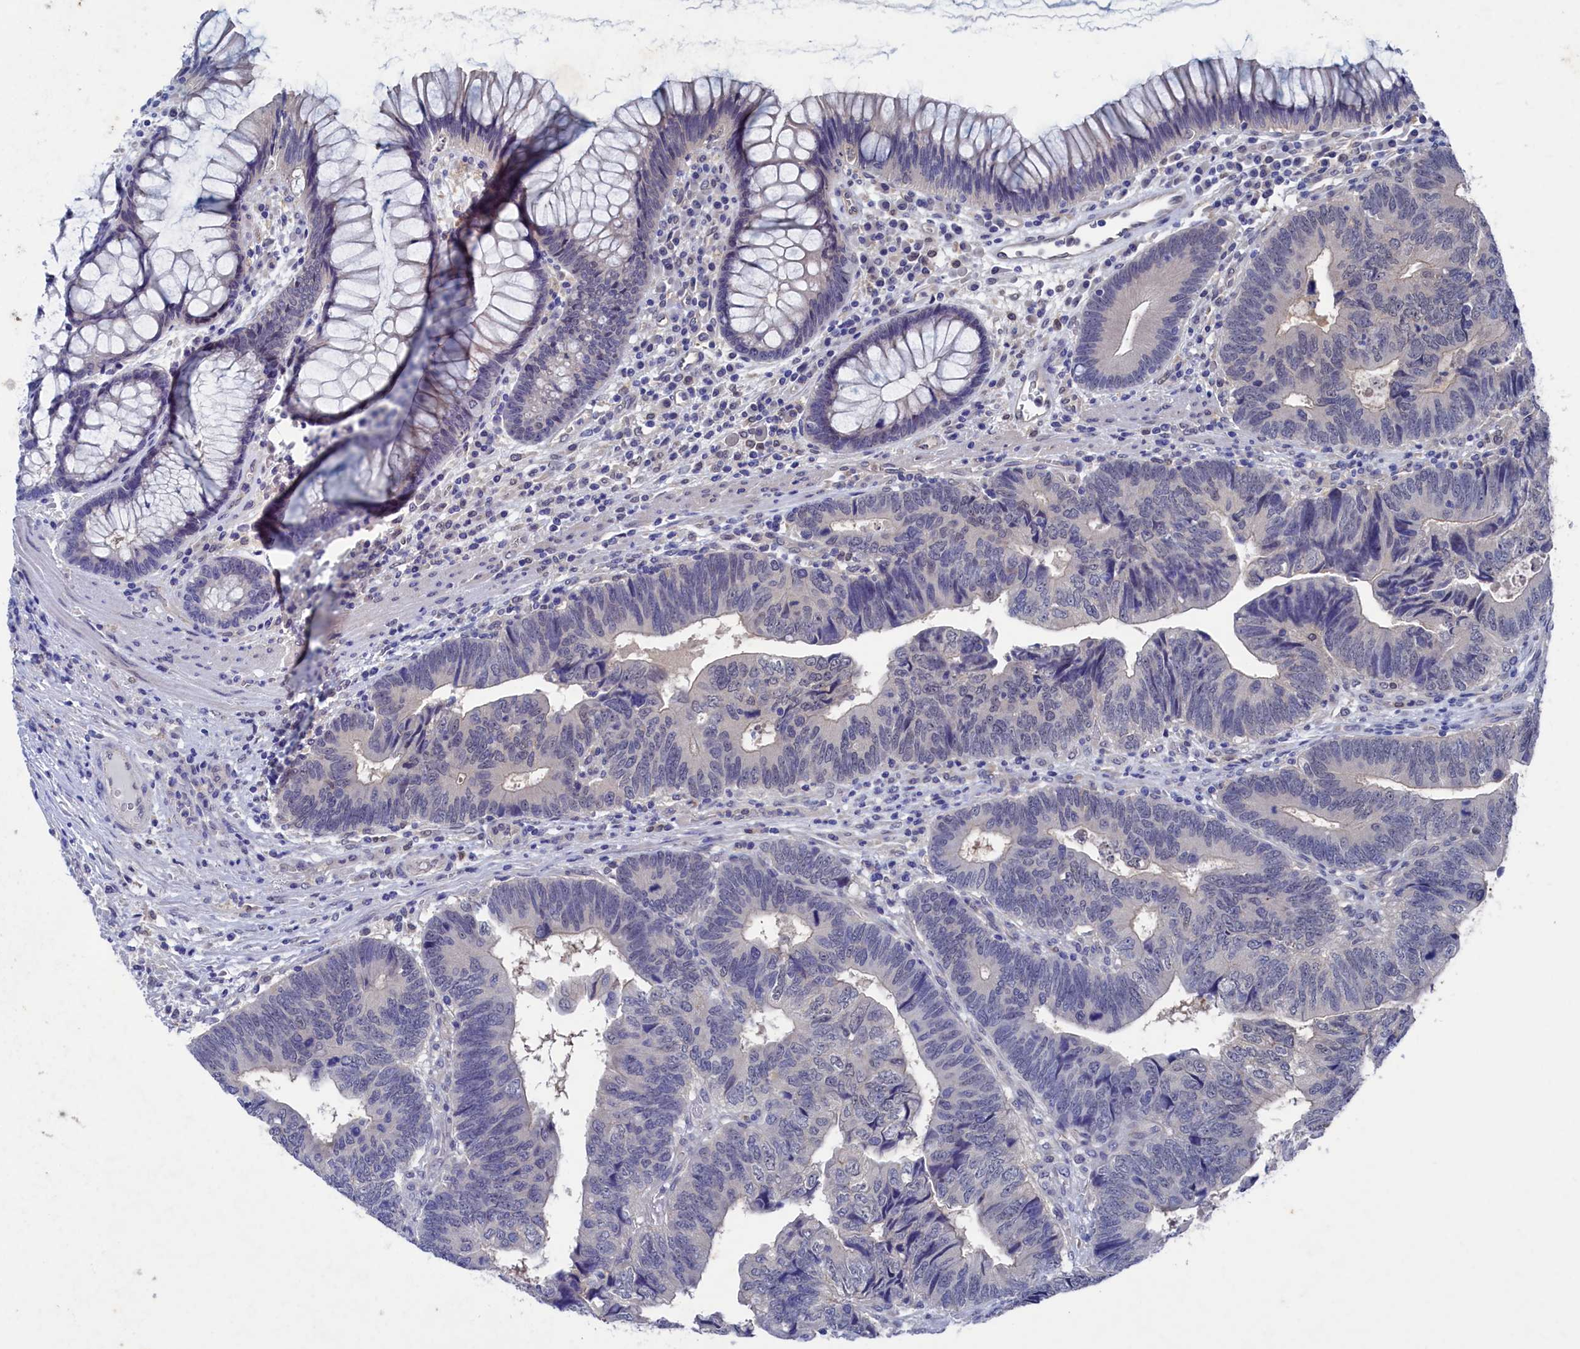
{"staining": {"intensity": "weak", "quantity": "<25%", "location": "cytoplasmic/membranous"}, "tissue": "colorectal cancer", "cell_type": "Tumor cells", "image_type": "cancer", "snomed": [{"axis": "morphology", "description": "Adenocarcinoma, NOS"}, {"axis": "topography", "description": "Colon"}], "caption": "The histopathology image displays no staining of tumor cells in colorectal adenocarcinoma.", "gene": "RNH1", "patient": {"sex": "female", "age": 67}}